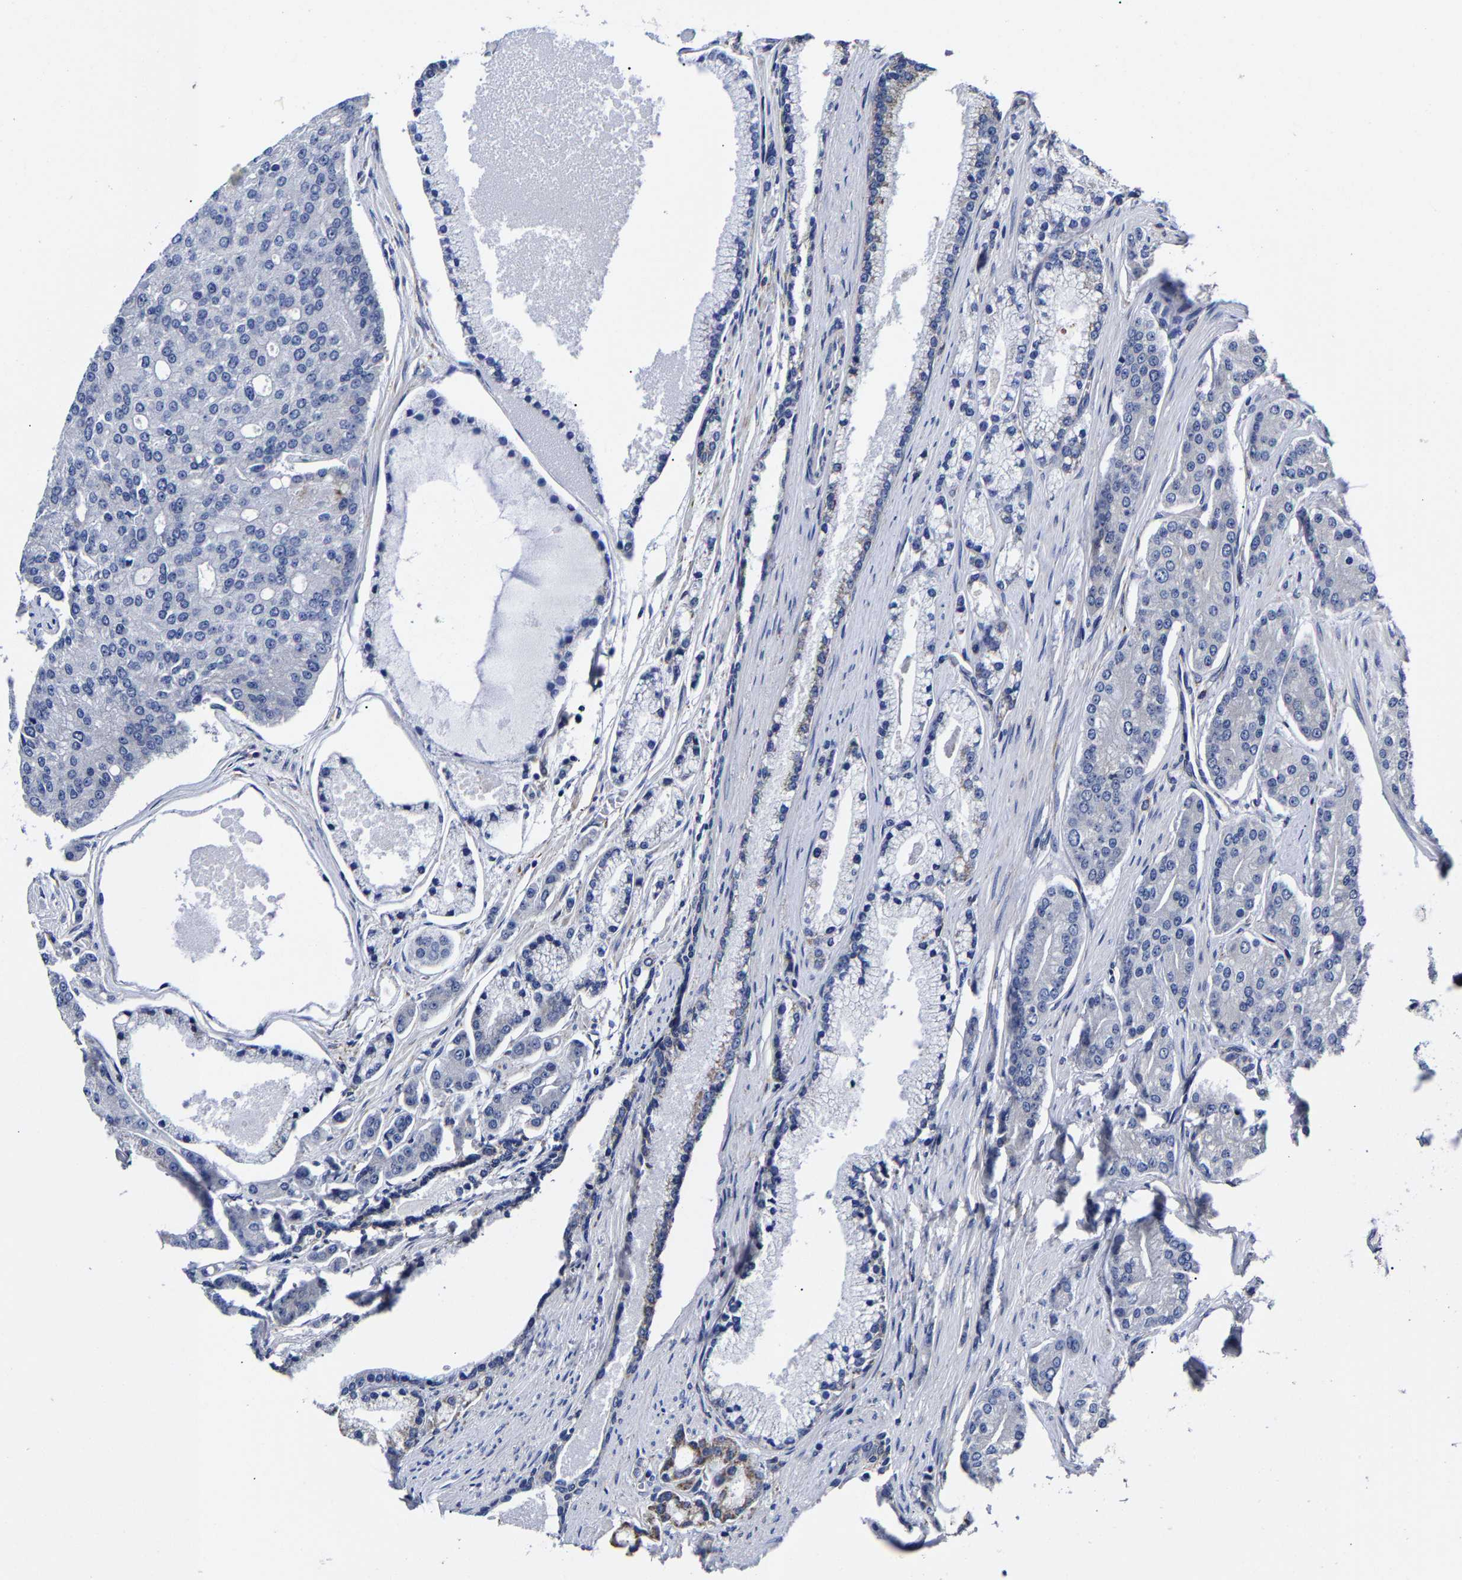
{"staining": {"intensity": "negative", "quantity": "none", "location": "none"}, "tissue": "prostate cancer", "cell_type": "Tumor cells", "image_type": "cancer", "snomed": [{"axis": "morphology", "description": "Adenocarcinoma, High grade"}, {"axis": "topography", "description": "Prostate"}], "caption": "This micrograph is of prostate cancer (high-grade adenocarcinoma) stained with IHC to label a protein in brown with the nuclei are counter-stained blue. There is no positivity in tumor cells.", "gene": "AASS", "patient": {"sex": "male", "age": 71}}